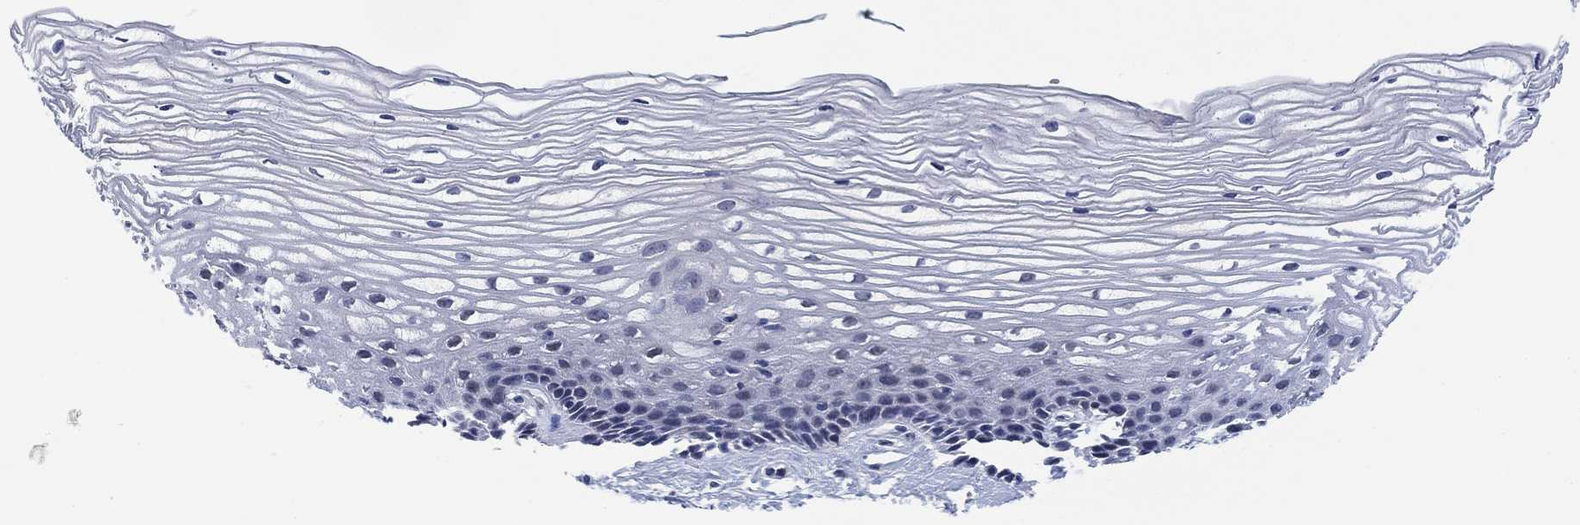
{"staining": {"intensity": "negative", "quantity": "none", "location": "none"}, "tissue": "cervix", "cell_type": "Glandular cells", "image_type": "normal", "snomed": [{"axis": "morphology", "description": "Normal tissue, NOS"}, {"axis": "topography", "description": "Cervix"}], "caption": "Immunohistochemistry (IHC) photomicrograph of normal cervix: cervix stained with DAB (3,3'-diaminobenzidine) shows no significant protein staining in glandular cells. (DAB IHC with hematoxylin counter stain).", "gene": "DAZL", "patient": {"sex": "female", "age": 40}}